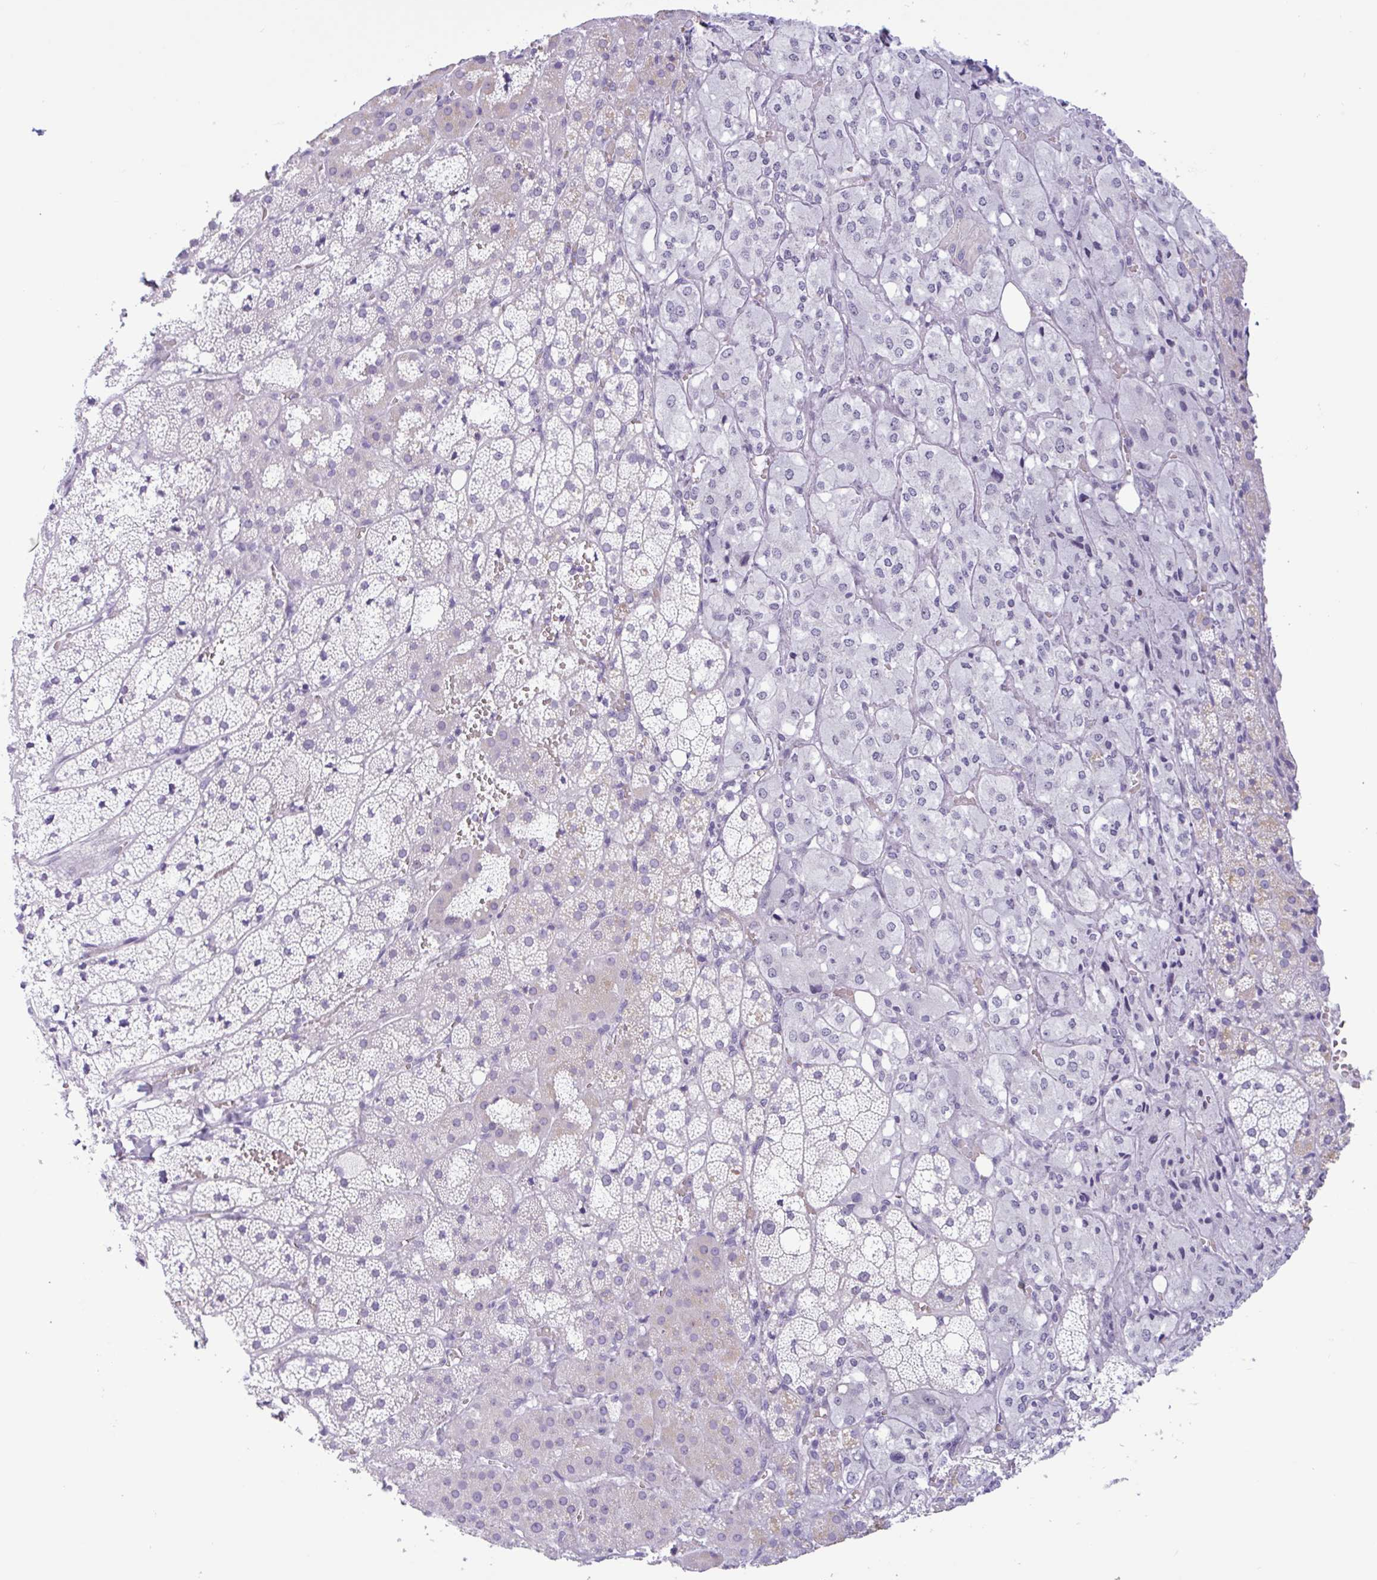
{"staining": {"intensity": "negative", "quantity": "none", "location": "none"}, "tissue": "adrenal gland", "cell_type": "Glandular cells", "image_type": "normal", "snomed": [{"axis": "morphology", "description": "Normal tissue, NOS"}, {"axis": "topography", "description": "Adrenal gland"}], "caption": "Glandular cells show no significant staining in benign adrenal gland.", "gene": "CTSE", "patient": {"sex": "male", "age": 53}}